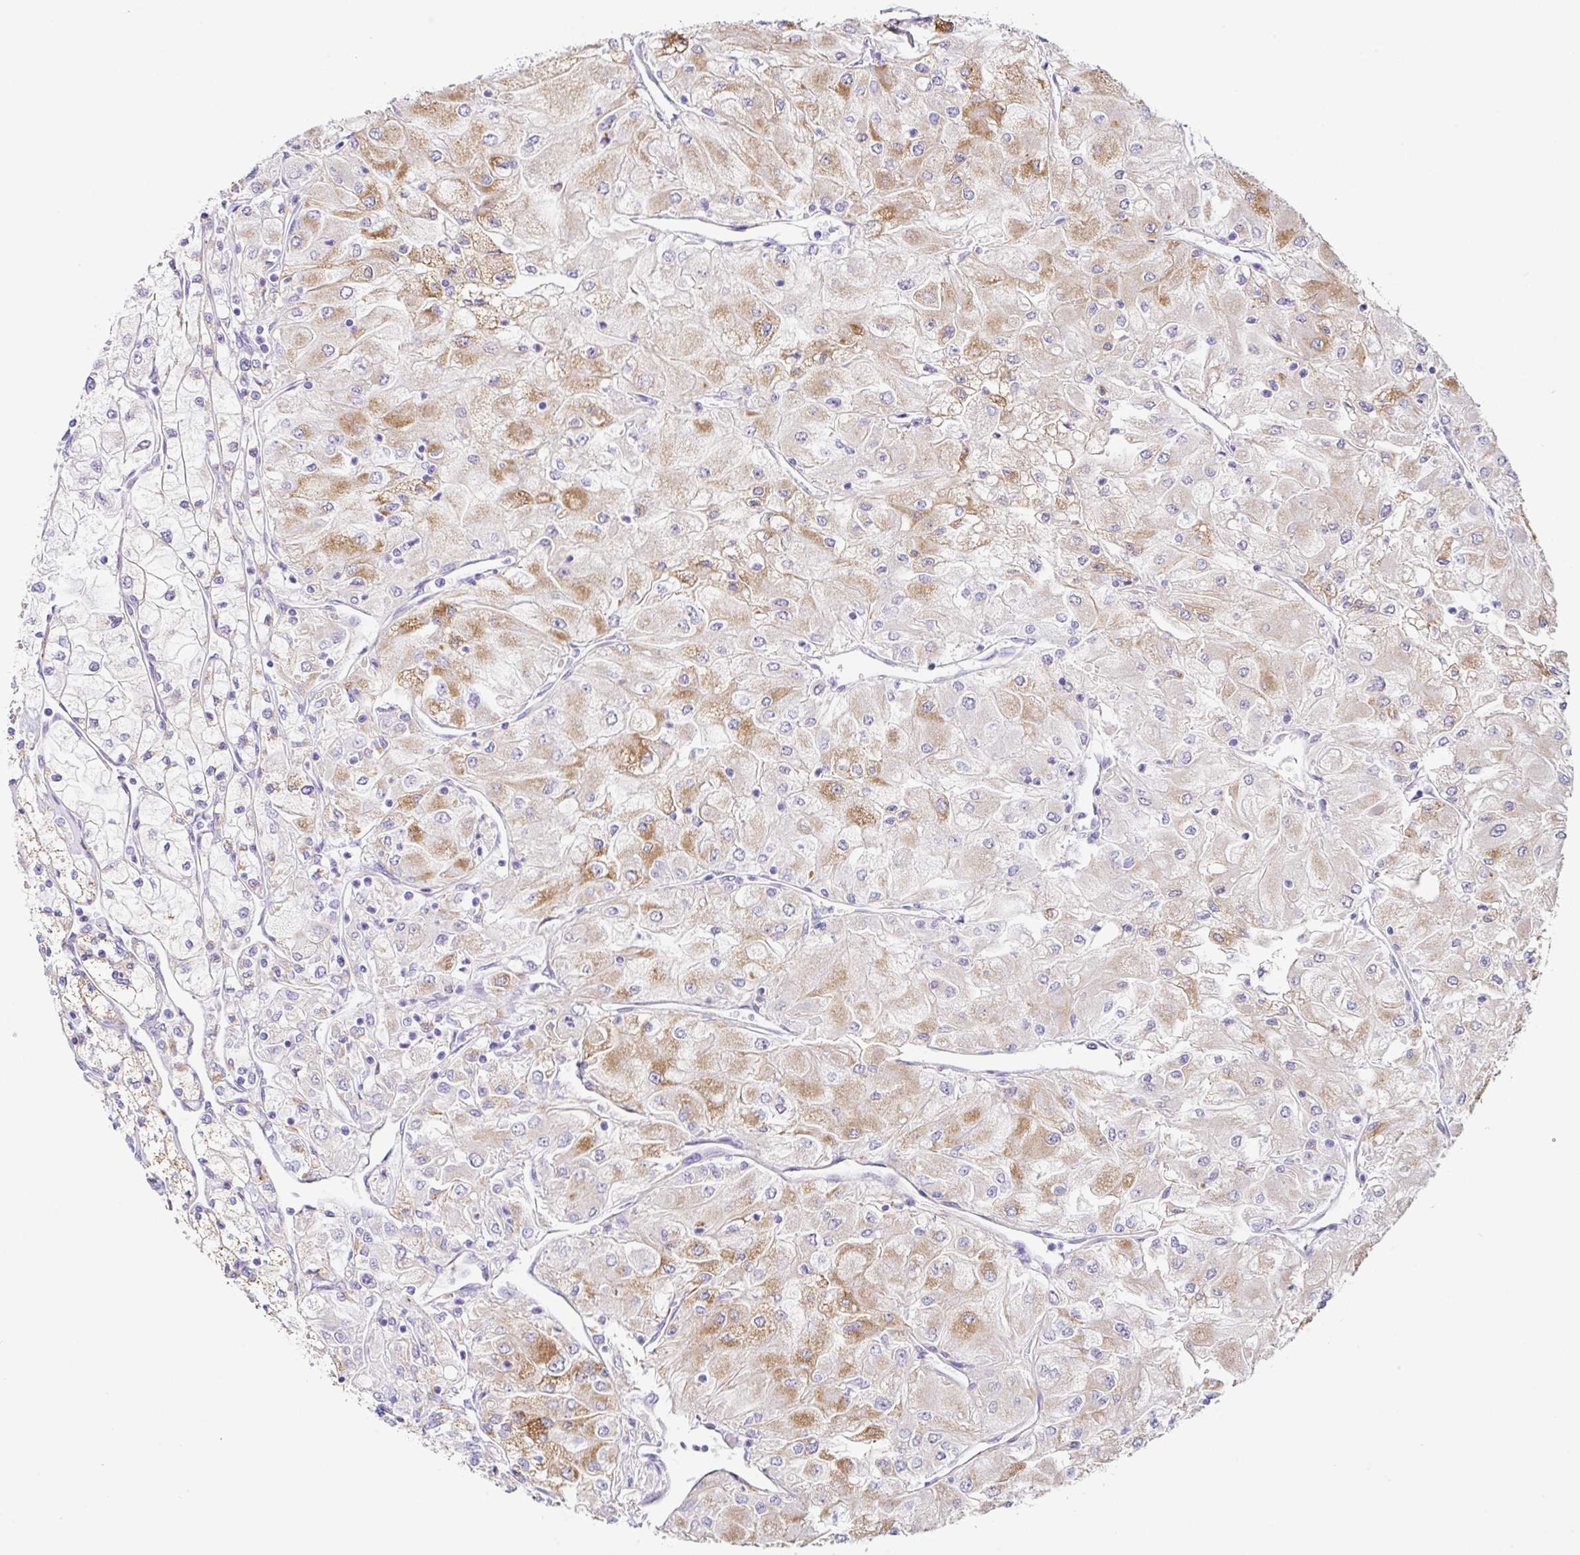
{"staining": {"intensity": "moderate", "quantity": "25%-75%", "location": "cytoplasmic/membranous"}, "tissue": "renal cancer", "cell_type": "Tumor cells", "image_type": "cancer", "snomed": [{"axis": "morphology", "description": "Adenocarcinoma, NOS"}, {"axis": "topography", "description": "Kidney"}], "caption": "Renal cancer (adenocarcinoma) stained with immunohistochemistry (IHC) demonstrates moderate cytoplasmic/membranous positivity in about 25%-75% of tumor cells. (DAB = brown stain, brightfield microscopy at high magnification).", "gene": "DKK4", "patient": {"sex": "male", "age": 80}}